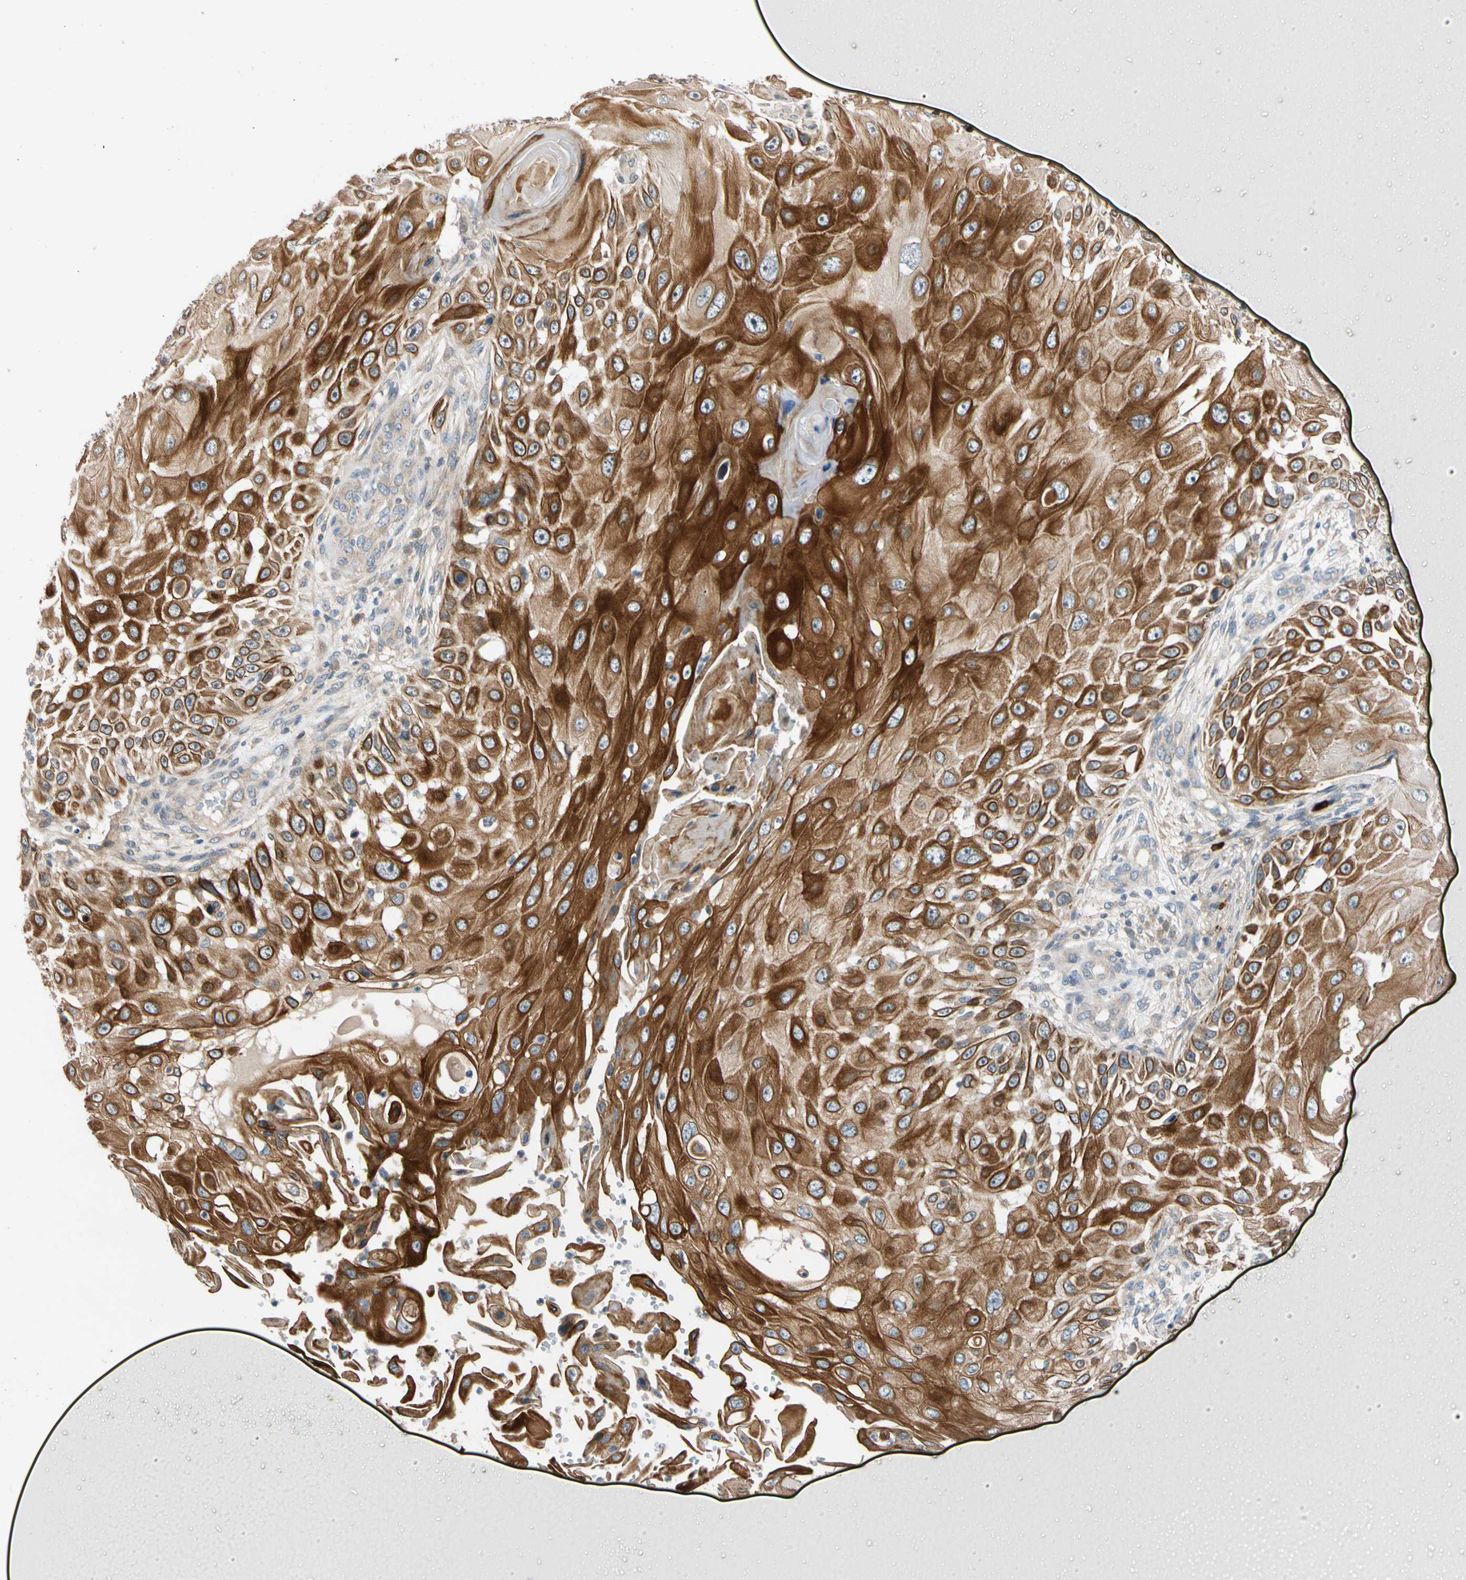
{"staining": {"intensity": "strong", "quantity": ">75%", "location": "cytoplasmic/membranous"}, "tissue": "skin cancer", "cell_type": "Tumor cells", "image_type": "cancer", "snomed": [{"axis": "morphology", "description": "Squamous cell carcinoma, NOS"}, {"axis": "topography", "description": "Skin"}], "caption": "Skin cancer was stained to show a protein in brown. There is high levels of strong cytoplasmic/membranous positivity in about >75% of tumor cells.", "gene": "CNST", "patient": {"sex": "female", "age": 44}}